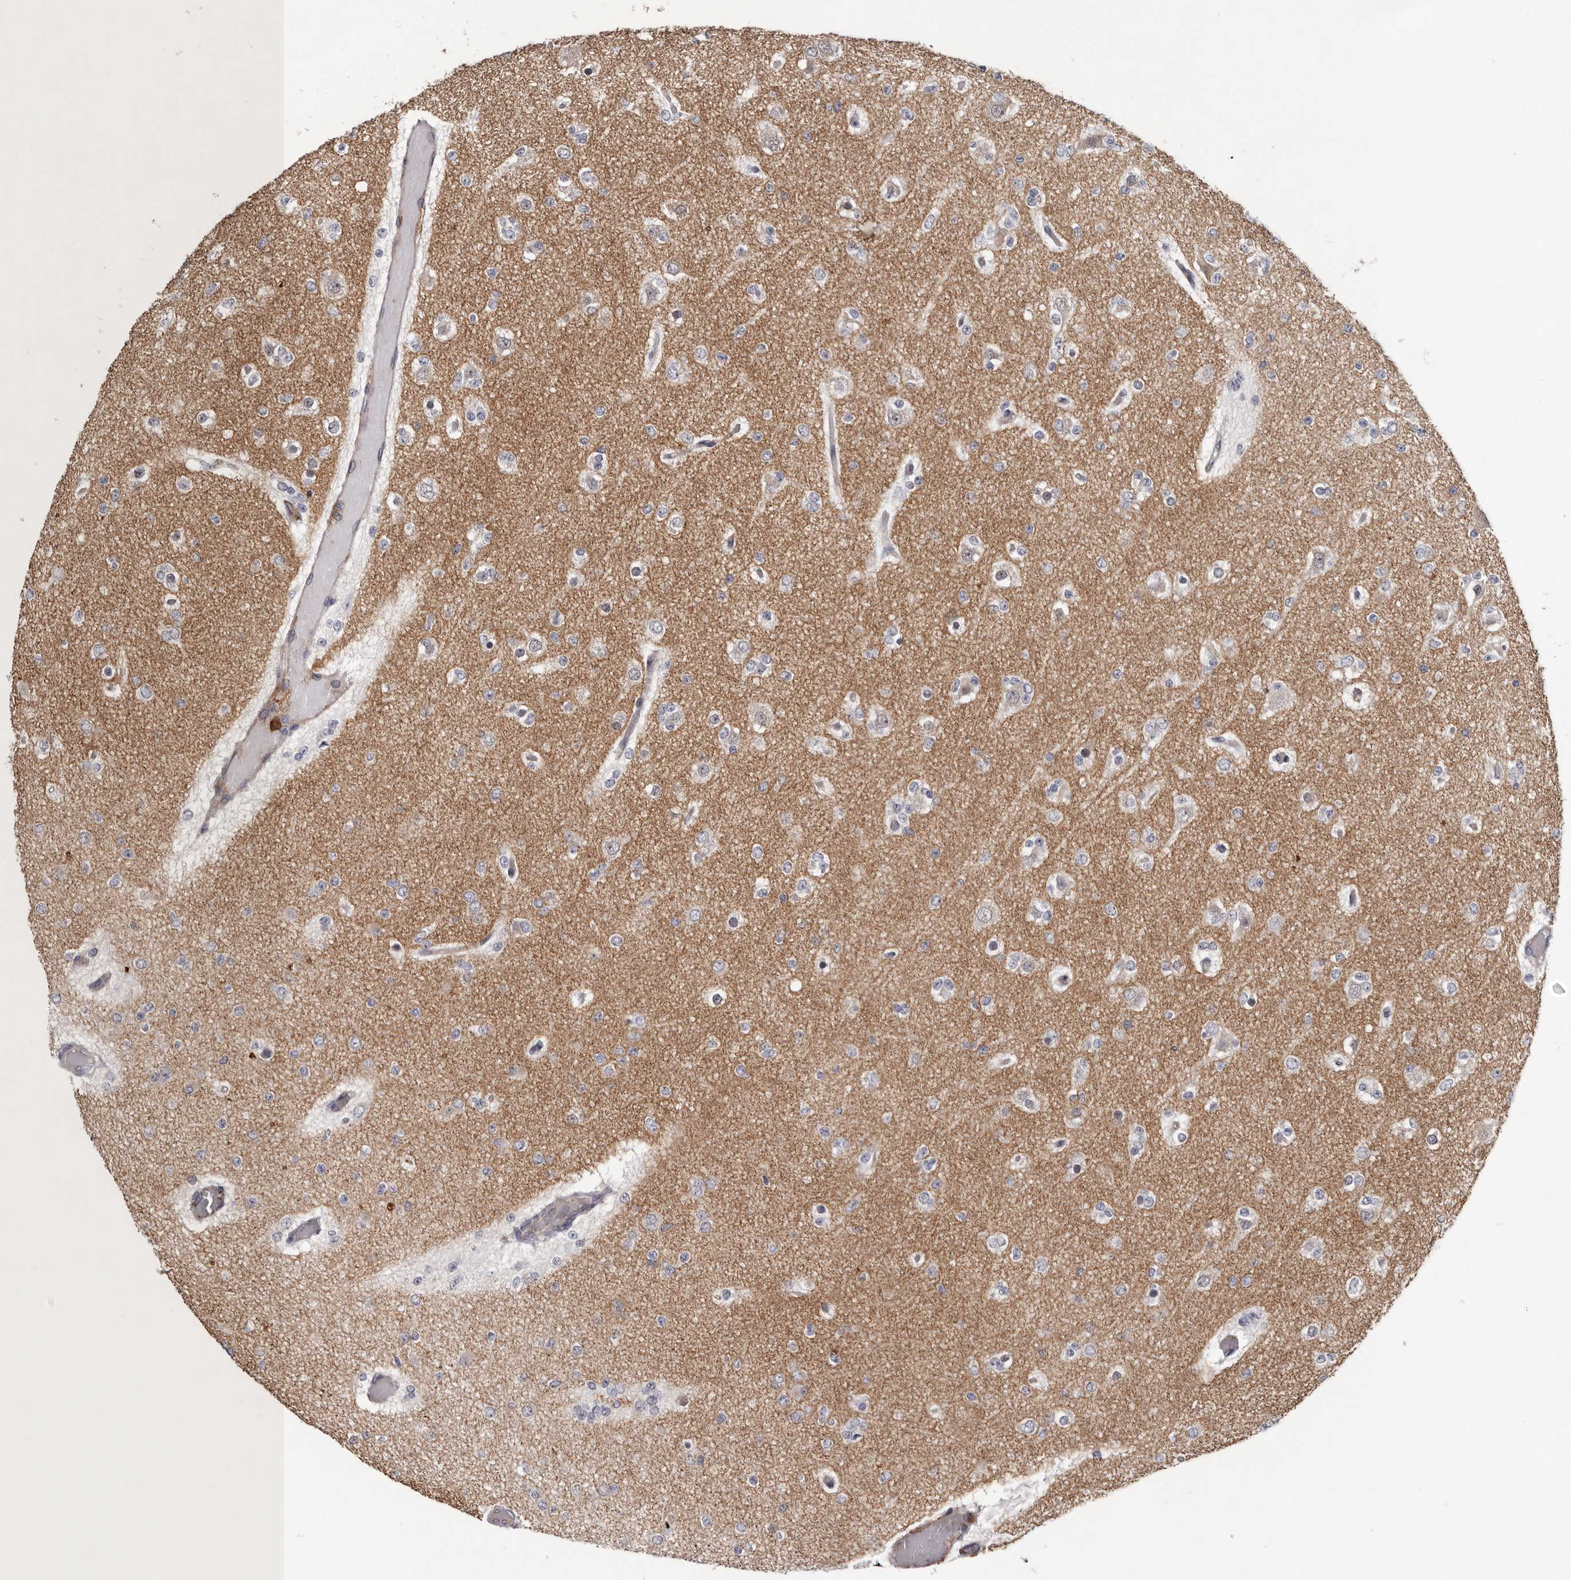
{"staining": {"intensity": "negative", "quantity": "none", "location": "none"}, "tissue": "glioma", "cell_type": "Tumor cells", "image_type": "cancer", "snomed": [{"axis": "morphology", "description": "Glioma, malignant, Low grade"}, {"axis": "topography", "description": "Brain"}], "caption": "This is a image of immunohistochemistry (IHC) staining of low-grade glioma (malignant), which shows no positivity in tumor cells.", "gene": "MED8", "patient": {"sex": "female", "age": 22}}